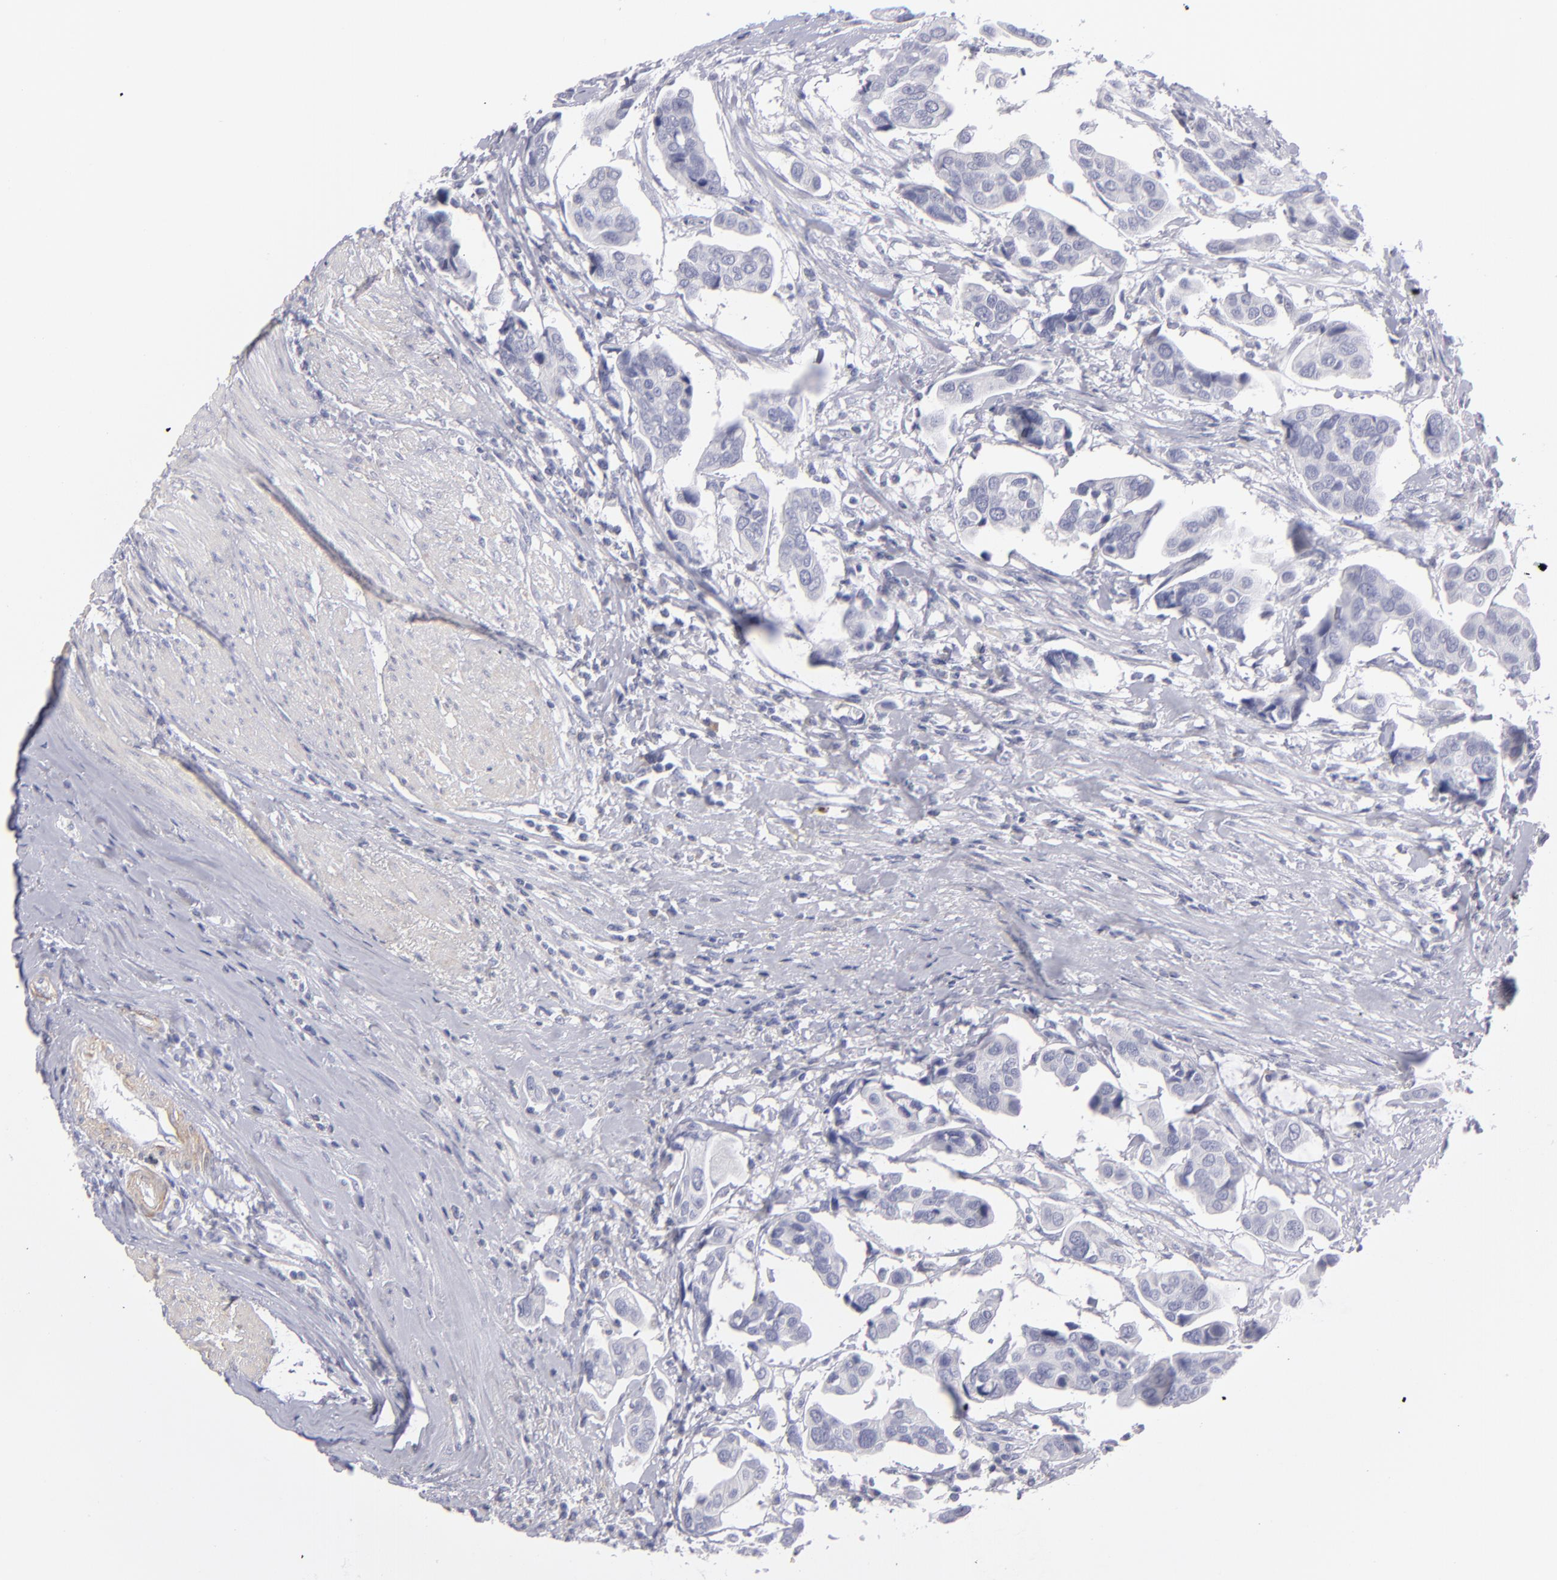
{"staining": {"intensity": "negative", "quantity": "none", "location": "none"}, "tissue": "urothelial cancer", "cell_type": "Tumor cells", "image_type": "cancer", "snomed": [{"axis": "morphology", "description": "Adenocarcinoma, NOS"}, {"axis": "topography", "description": "Urinary bladder"}], "caption": "This is an immunohistochemistry histopathology image of human adenocarcinoma. There is no positivity in tumor cells.", "gene": "MYH11", "patient": {"sex": "male", "age": 61}}